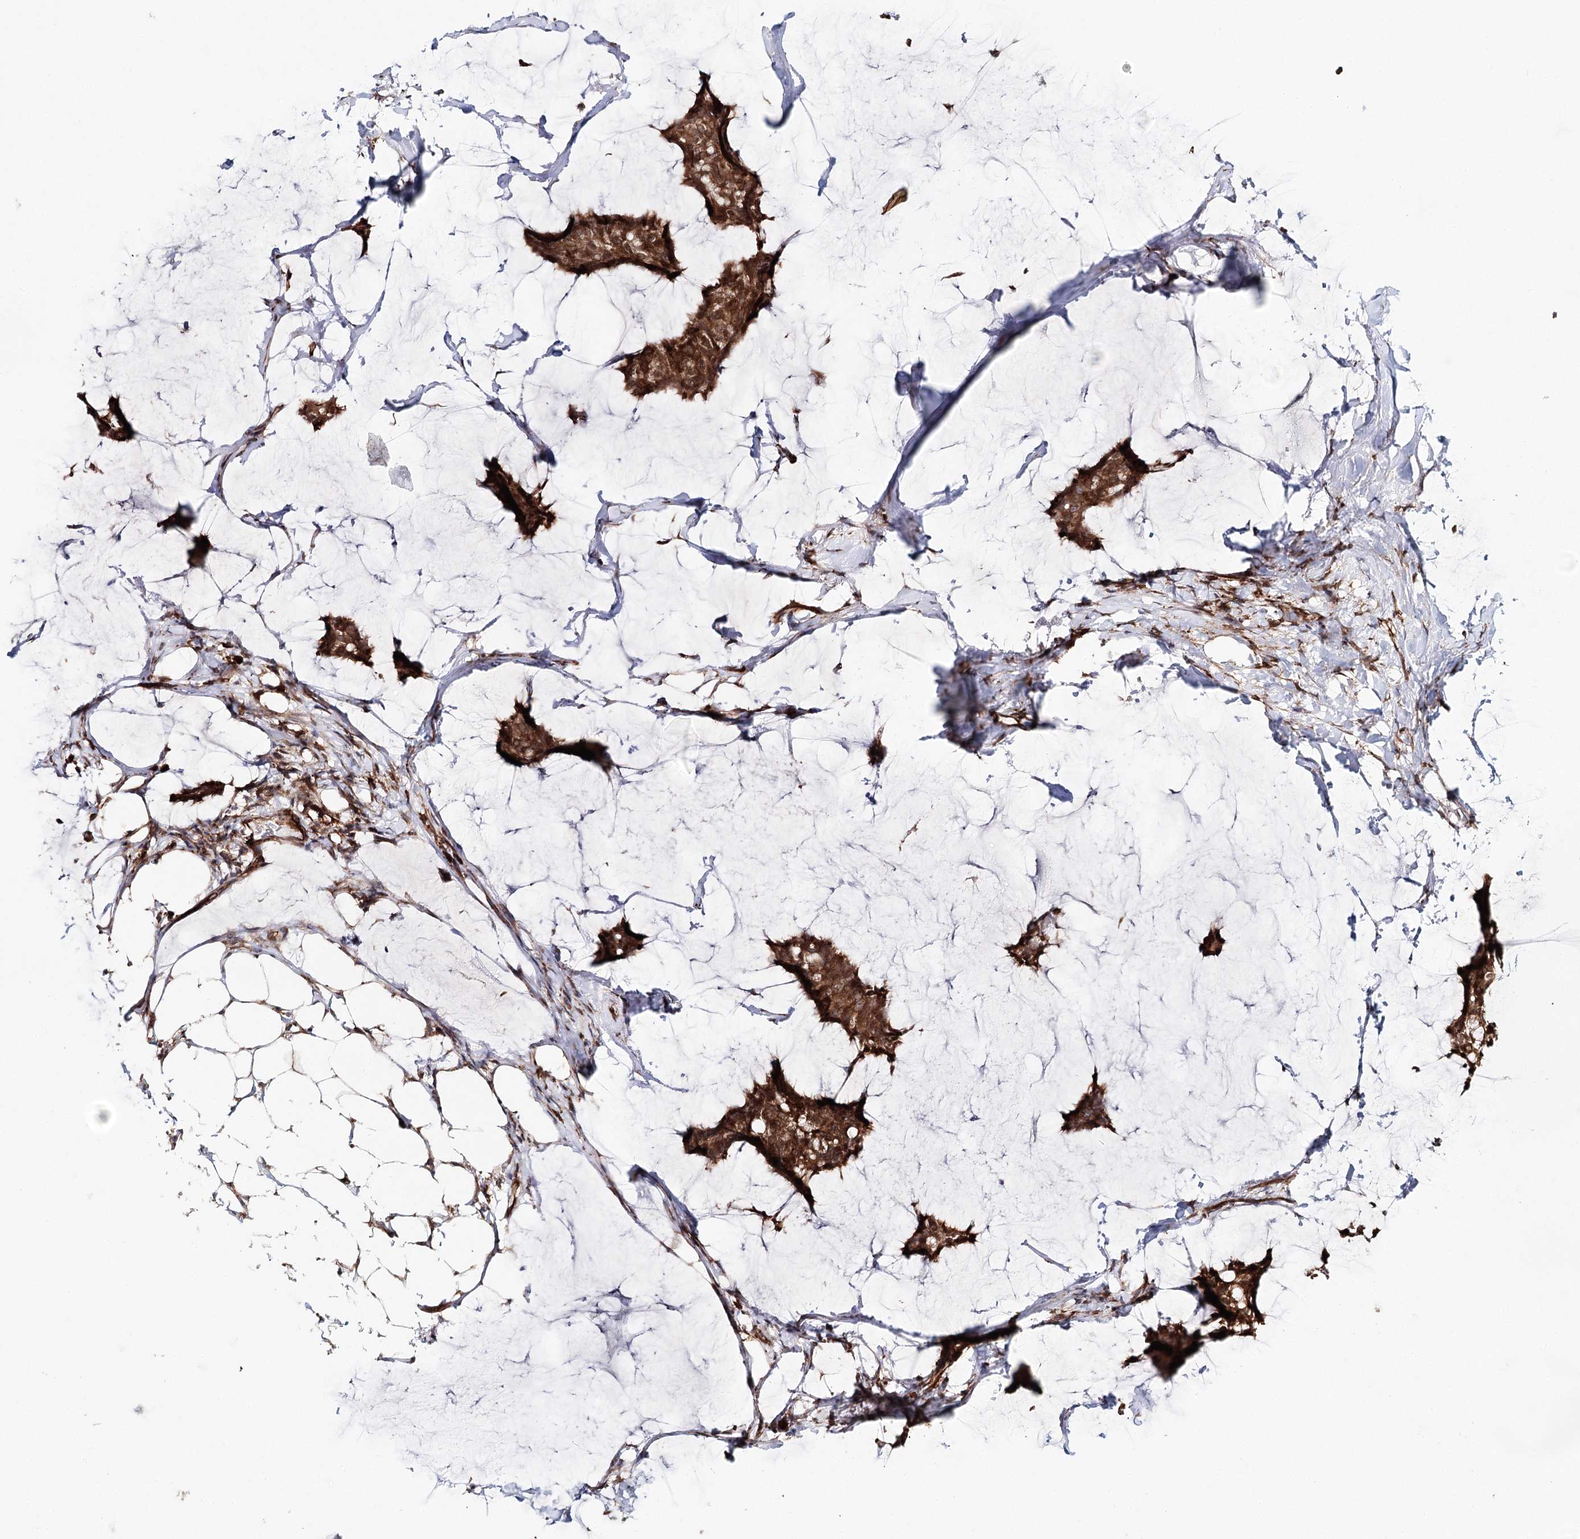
{"staining": {"intensity": "moderate", "quantity": ">75%", "location": "cytoplasmic/membranous,nuclear"}, "tissue": "breast cancer", "cell_type": "Tumor cells", "image_type": "cancer", "snomed": [{"axis": "morphology", "description": "Duct carcinoma"}, {"axis": "topography", "description": "Breast"}], "caption": "Tumor cells reveal medium levels of moderate cytoplasmic/membranous and nuclear expression in approximately >75% of cells in infiltrating ductal carcinoma (breast).", "gene": "MKNK1", "patient": {"sex": "female", "age": 93}}